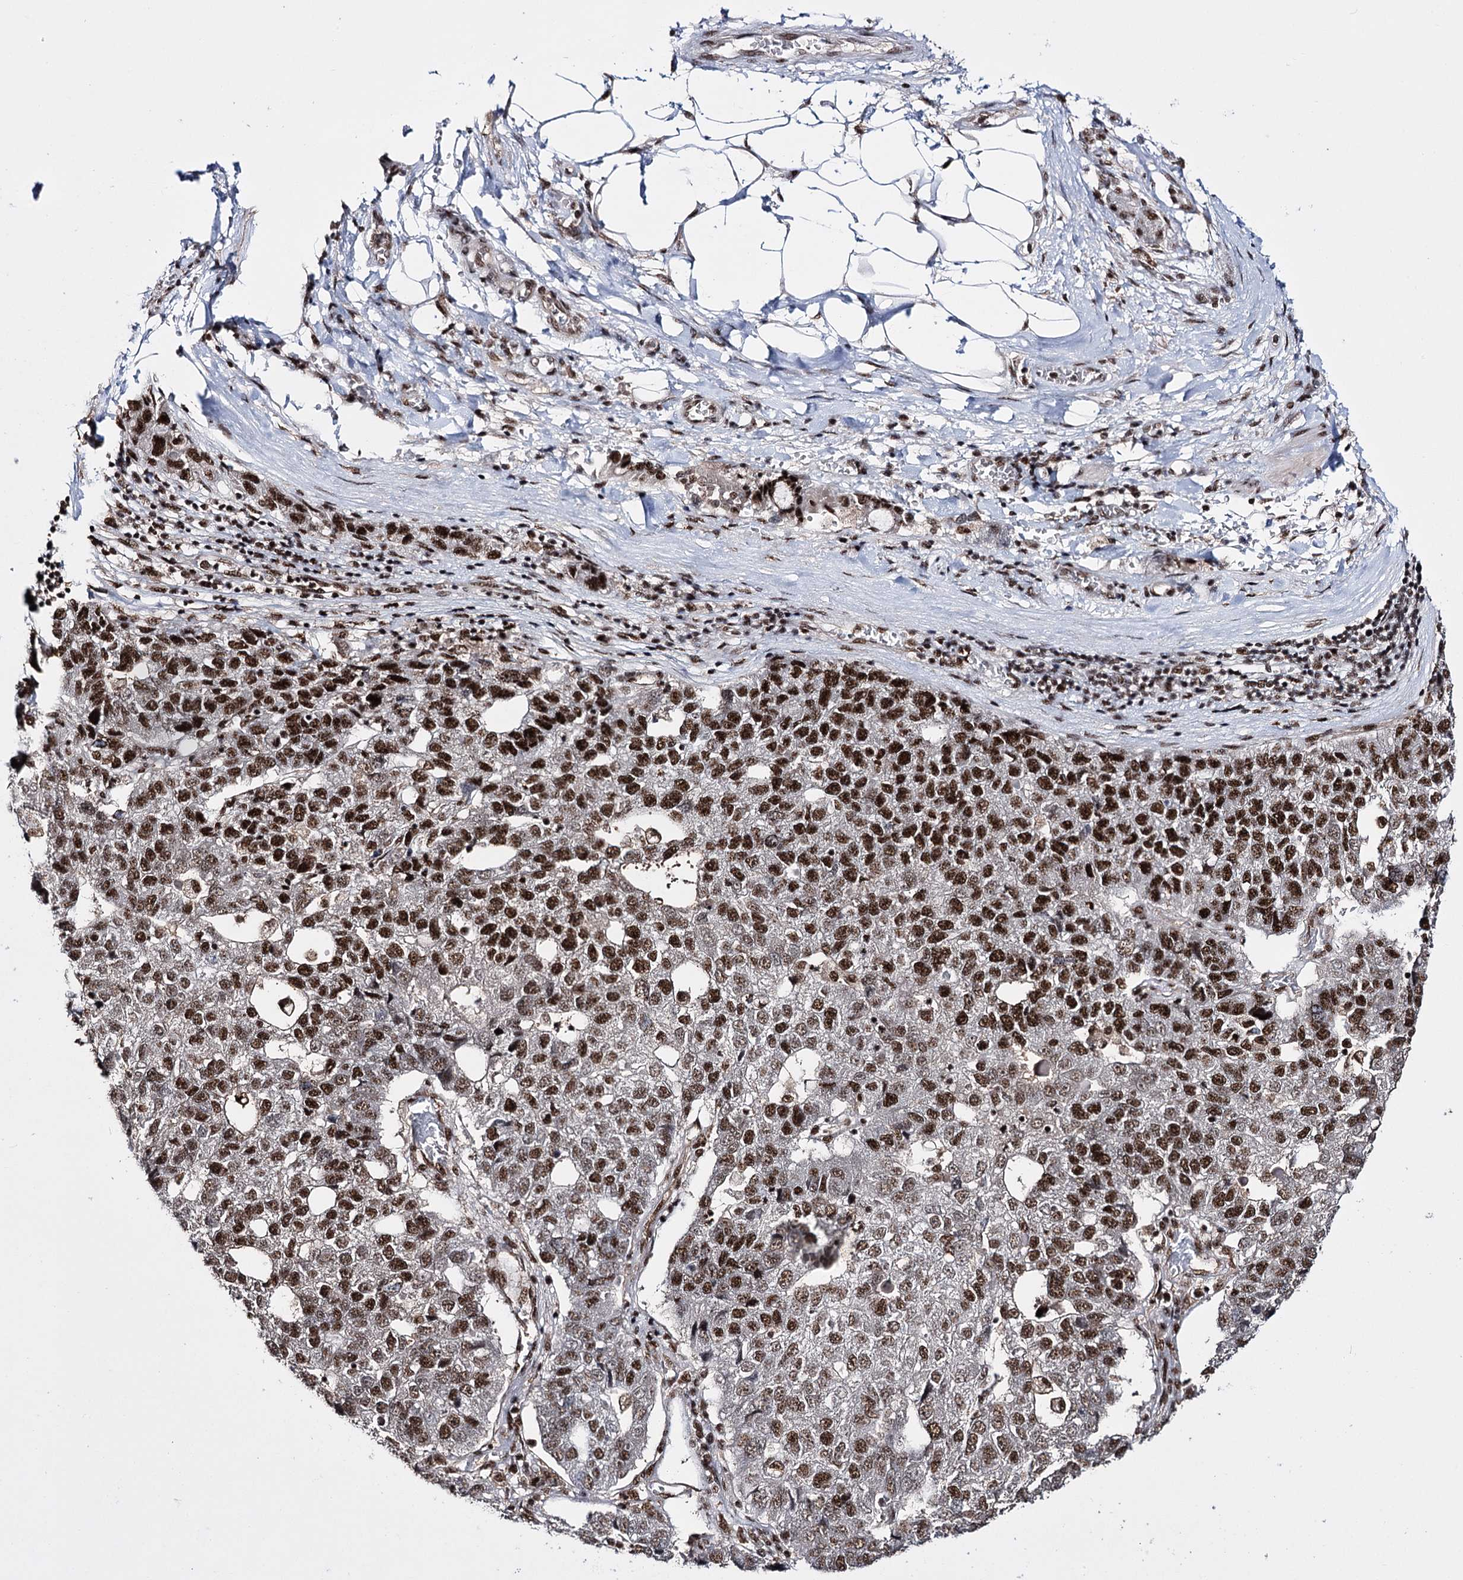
{"staining": {"intensity": "strong", "quantity": ">75%", "location": "nuclear"}, "tissue": "pancreatic cancer", "cell_type": "Tumor cells", "image_type": "cancer", "snomed": [{"axis": "morphology", "description": "Adenocarcinoma, NOS"}, {"axis": "topography", "description": "Pancreas"}], "caption": "Pancreatic adenocarcinoma tissue reveals strong nuclear expression in approximately >75% of tumor cells, visualized by immunohistochemistry.", "gene": "PRPF40A", "patient": {"sex": "female", "age": 61}}